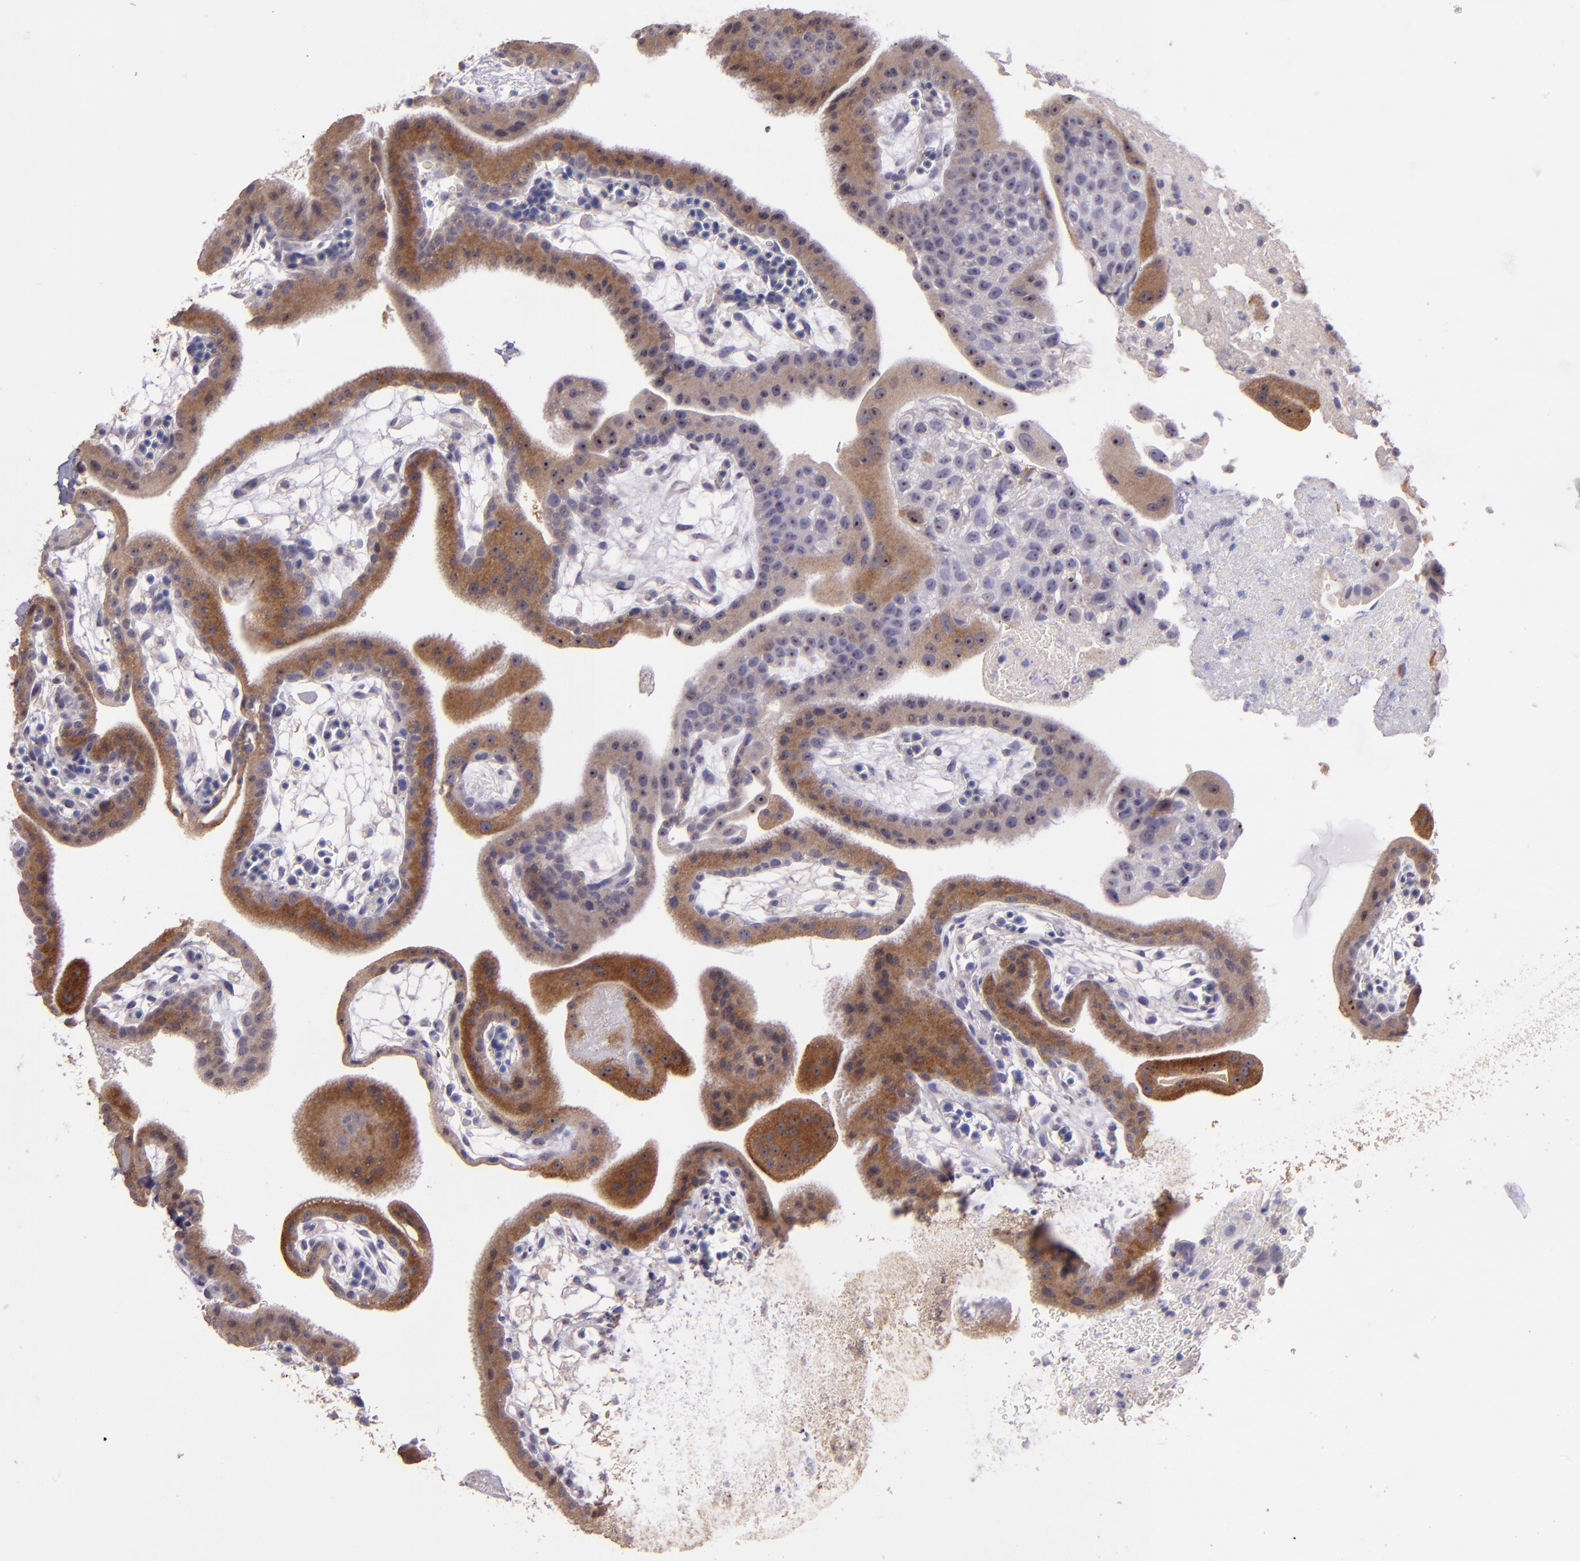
{"staining": {"intensity": "negative", "quantity": "none", "location": "none"}, "tissue": "placenta", "cell_type": "Decidual cells", "image_type": "normal", "snomed": [{"axis": "morphology", "description": "Normal tissue, NOS"}, {"axis": "topography", "description": "Placenta"}], "caption": "Decidual cells are negative for protein expression in unremarkable human placenta. (DAB (3,3'-diaminobenzidine) IHC with hematoxylin counter stain).", "gene": "PAPPA", "patient": {"sex": "female", "age": 19}}